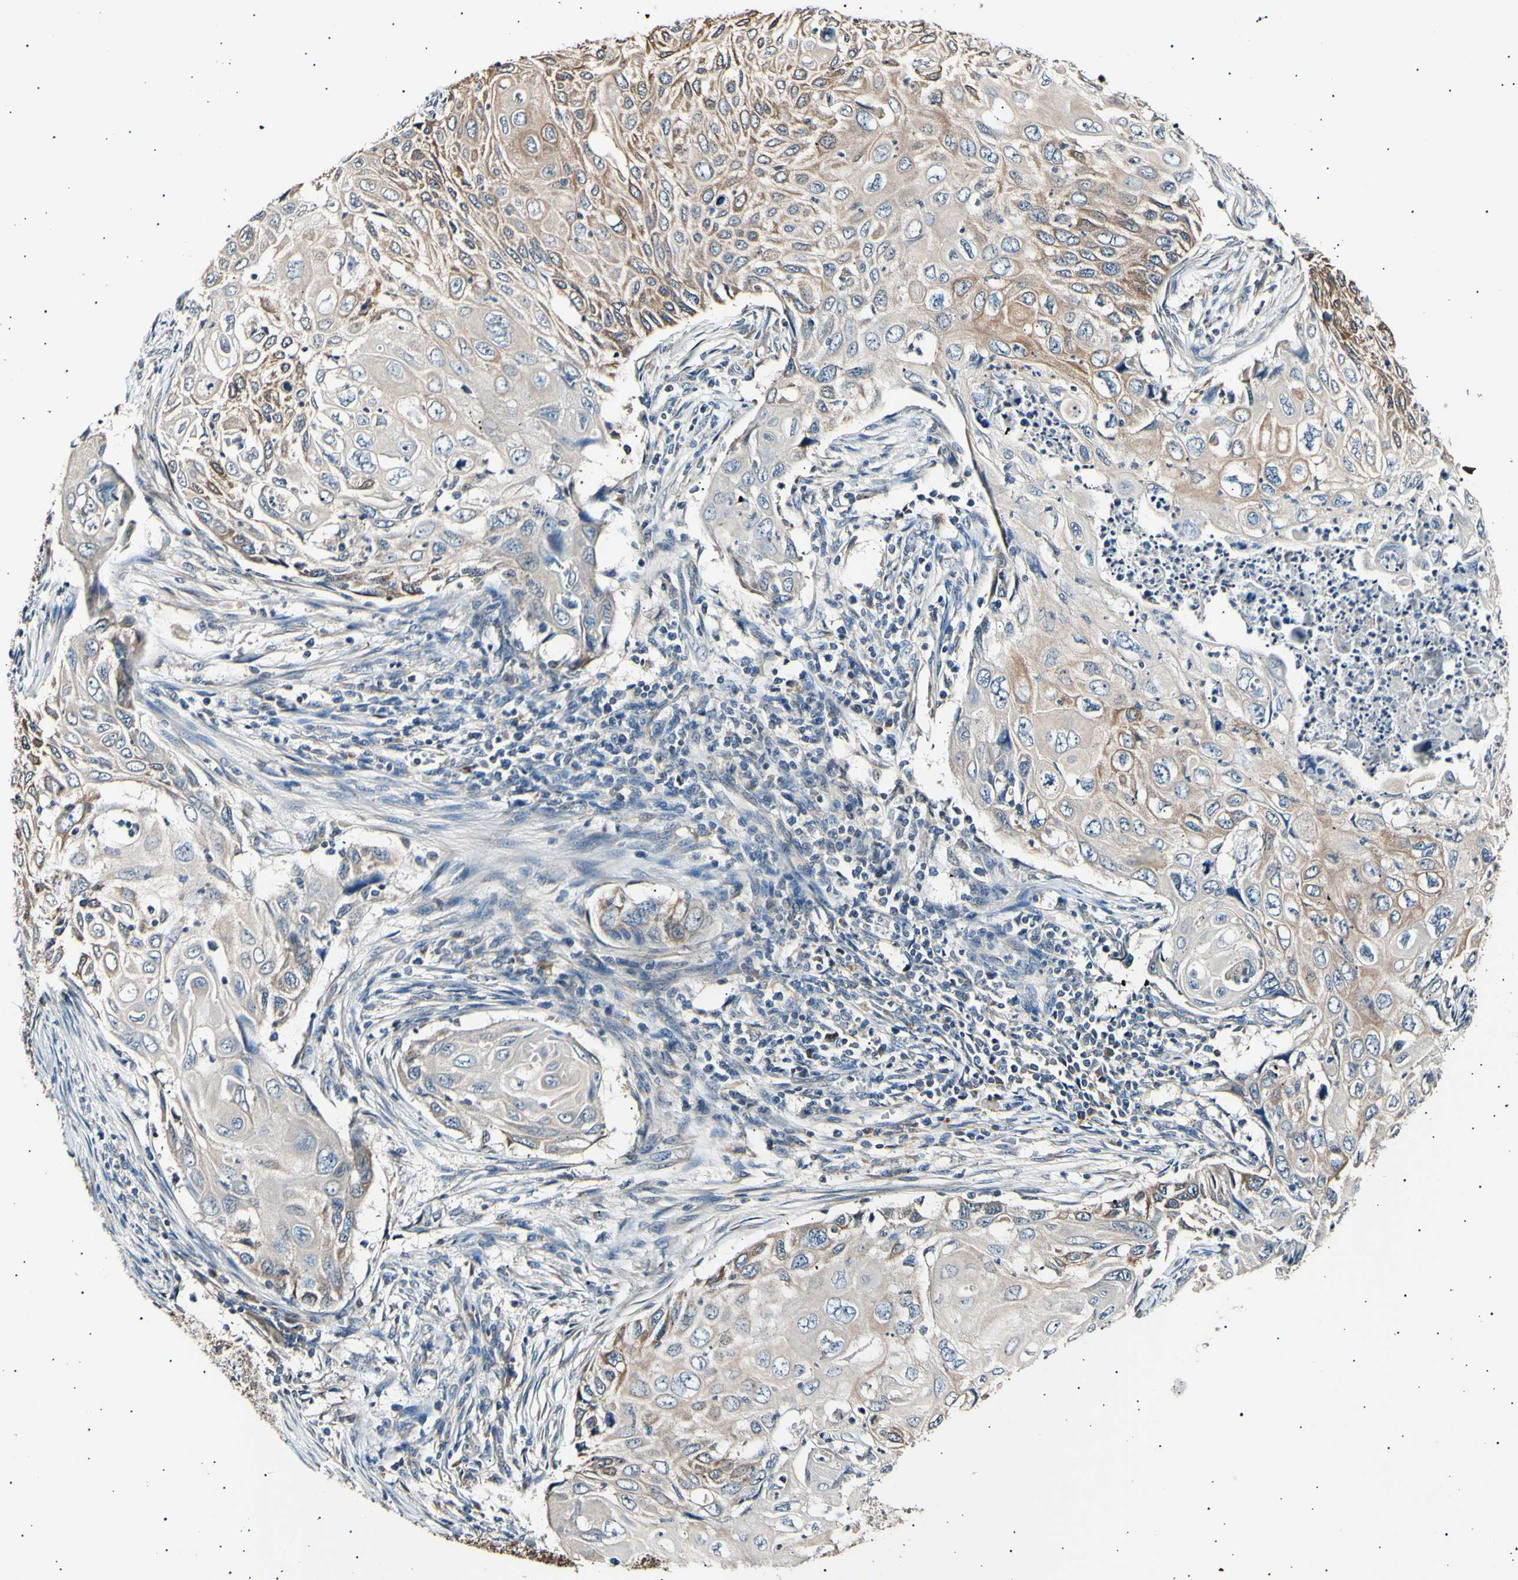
{"staining": {"intensity": "moderate", "quantity": "25%-75%", "location": "cytoplasmic/membranous"}, "tissue": "cervical cancer", "cell_type": "Tumor cells", "image_type": "cancer", "snomed": [{"axis": "morphology", "description": "Squamous cell carcinoma, NOS"}, {"axis": "topography", "description": "Cervix"}], "caption": "Moderate cytoplasmic/membranous staining for a protein is identified in about 25%-75% of tumor cells of cervical squamous cell carcinoma using immunohistochemistry.", "gene": "ITGA6", "patient": {"sex": "female", "age": 70}}